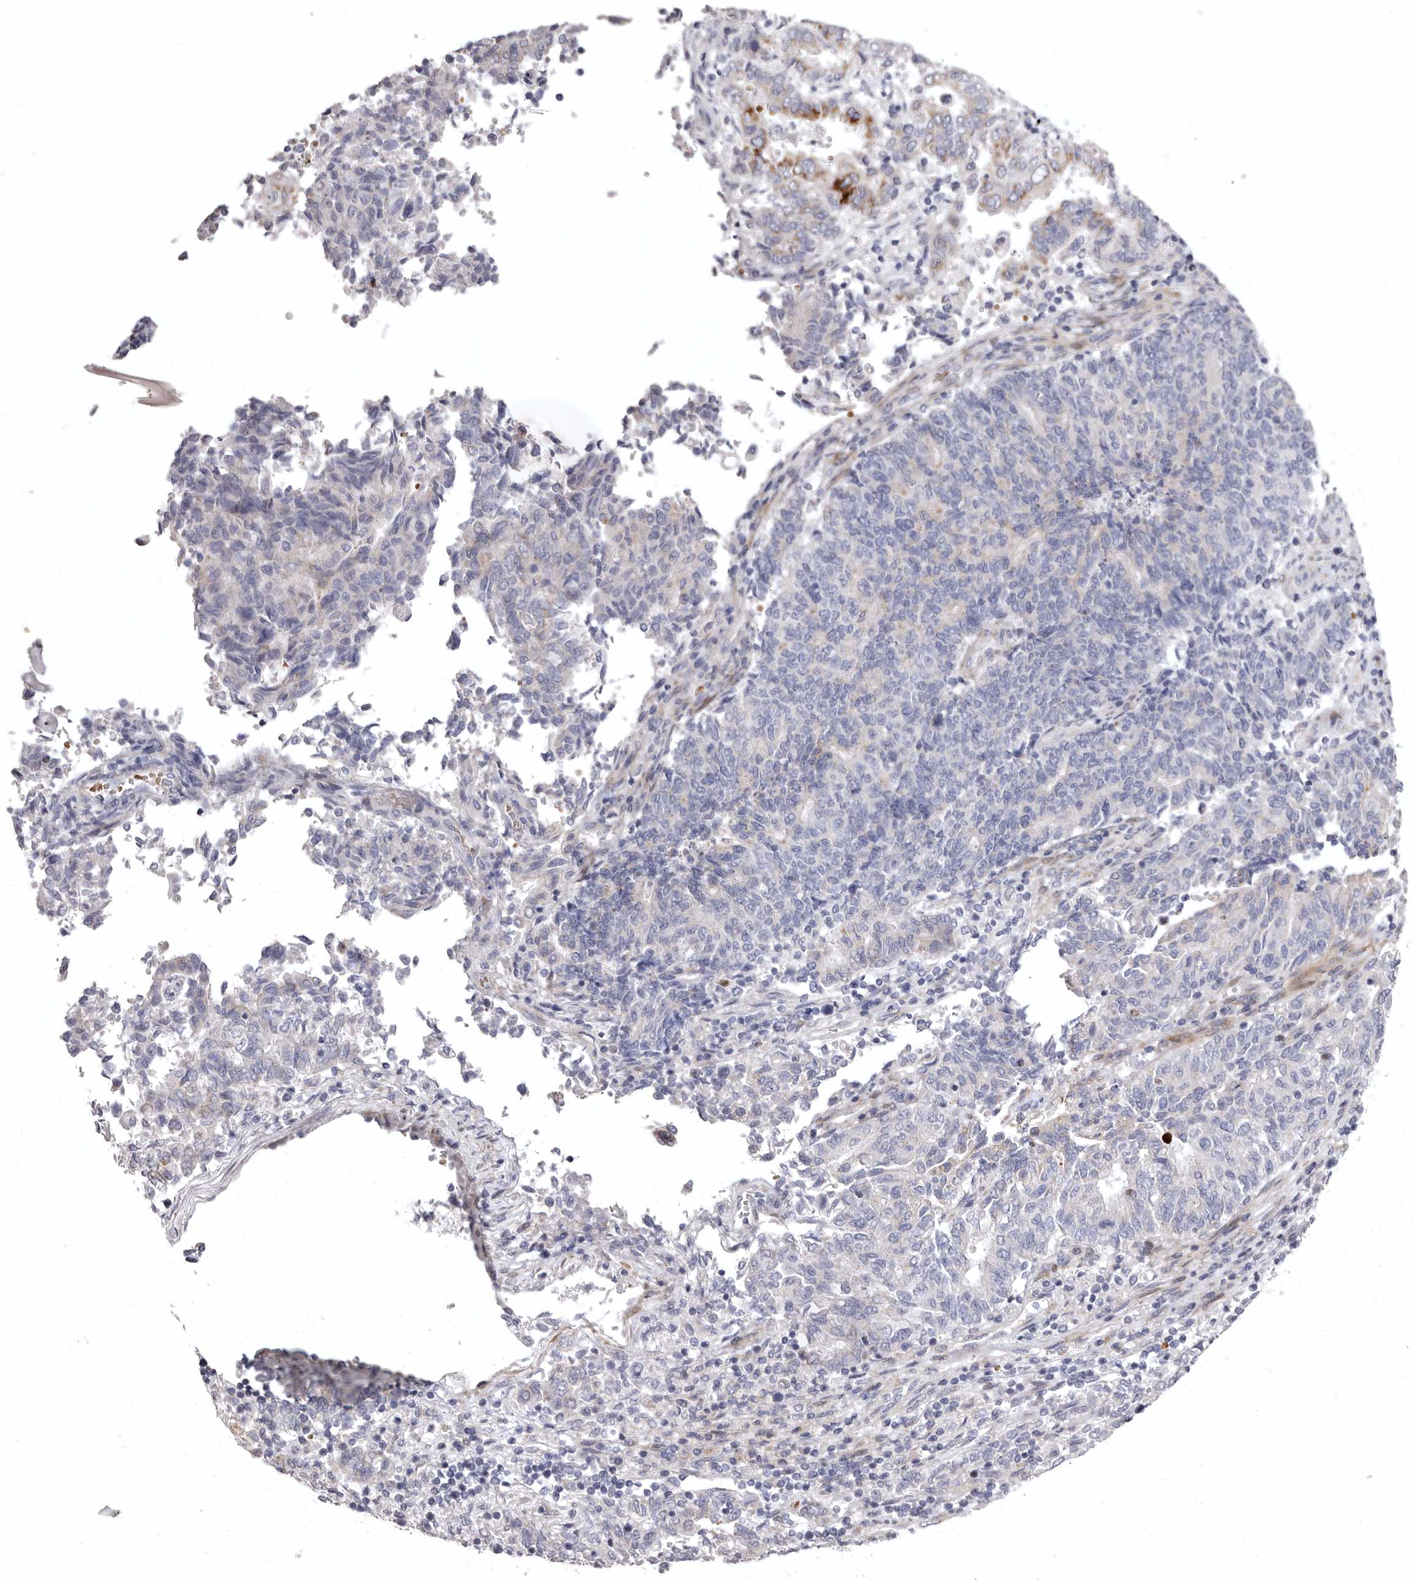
{"staining": {"intensity": "negative", "quantity": "none", "location": "none"}, "tissue": "endometrial cancer", "cell_type": "Tumor cells", "image_type": "cancer", "snomed": [{"axis": "morphology", "description": "Adenocarcinoma, NOS"}, {"axis": "topography", "description": "Endometrium"}], "caption": "The photomicrograph reveals no staining of tumor cells in endometrial cancer.", "gene": "AIDA", "patient": {"sex": "female", "age": 80}}